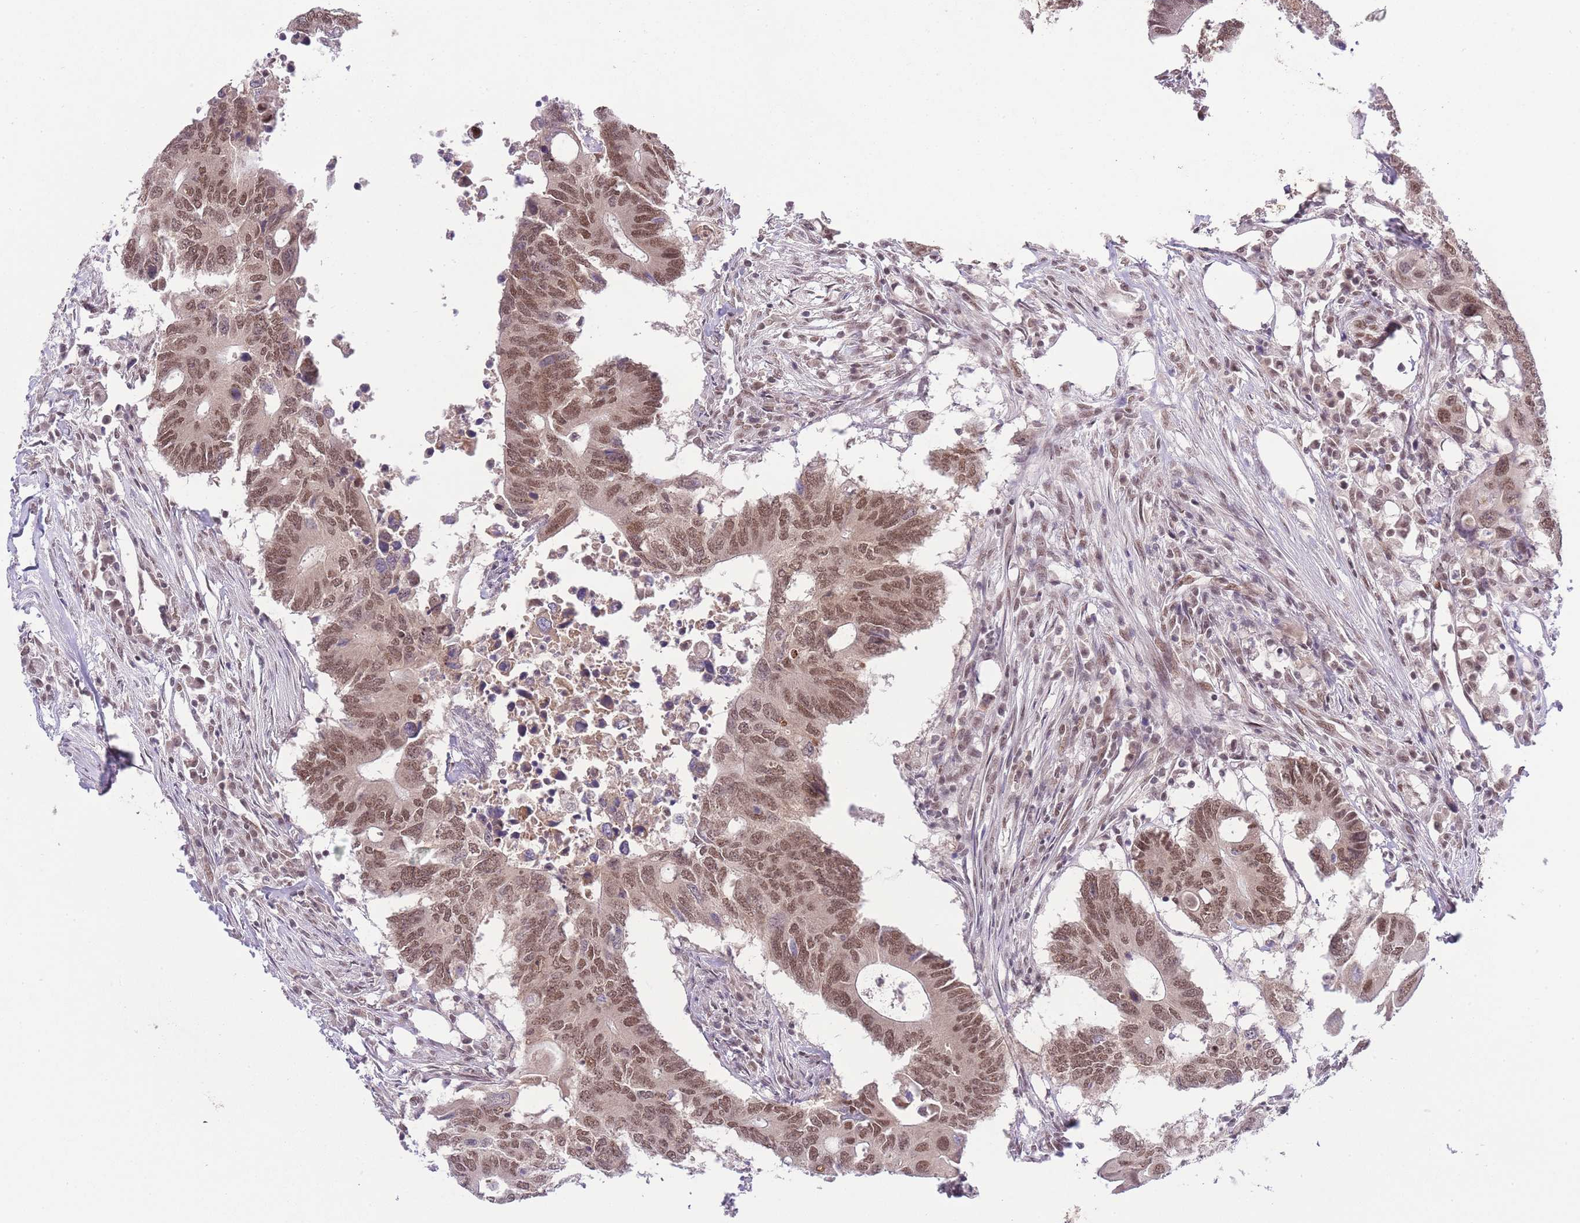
{"staining": {"intensity": "moderate", "quantity": ">75%", "location": "nuclear"}, "tissue": "colorectal cancer", "cell_type": "Tumor cells", "image_type": "cancer", "snomed": [{"axis": "morphology", "description": "Adenocarcinoma, NOS"}, {"axis": "topography", "description": "Colon"}], "caption": "Tumor cells exhibit medium levels of moderate nuclear expression in about >75% of cells in colorectal cancer.", "gene": "TMED3", "patient": {"sex": "male", "age": 71}}